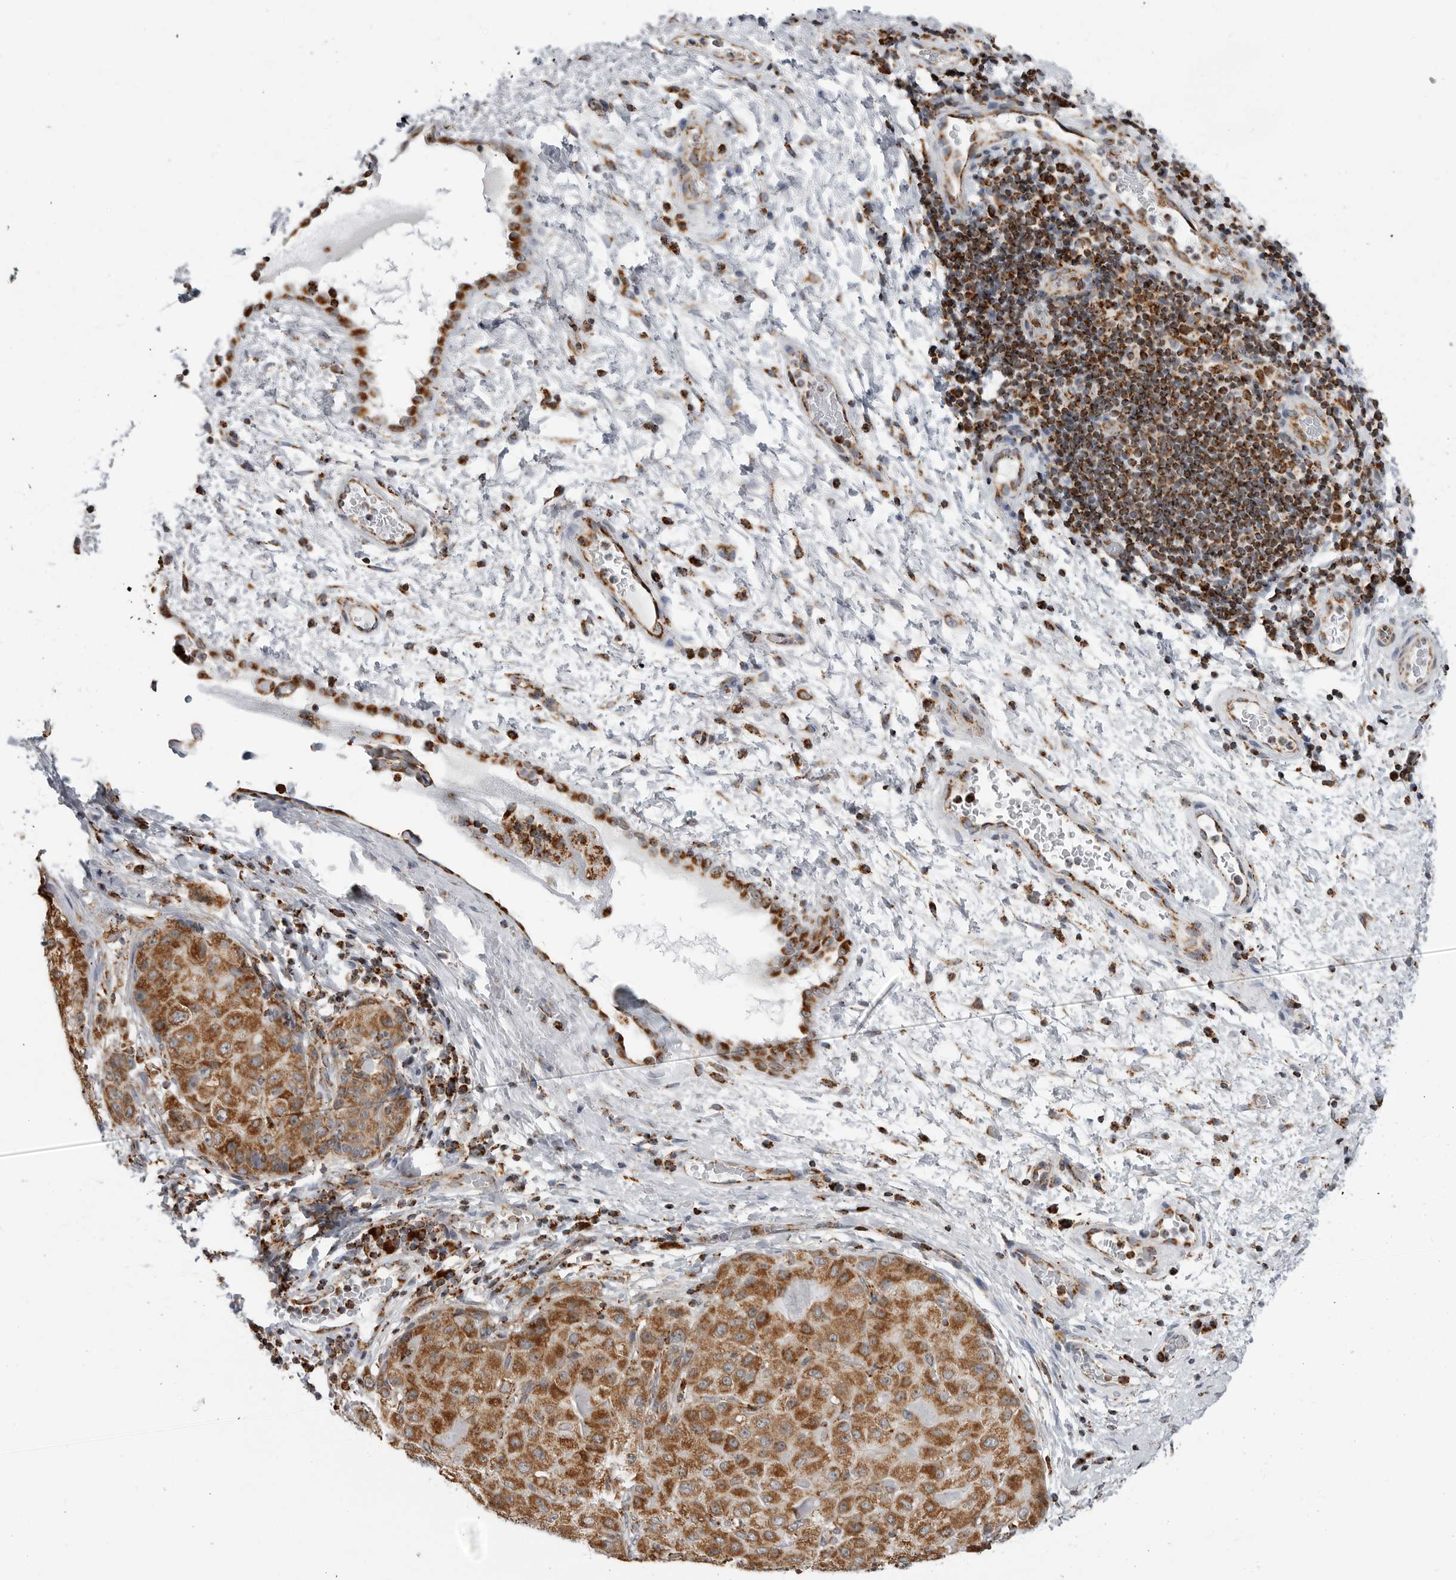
{"staining": {"intensity": "moderate", "quantity": ">75%", "location": "cytoplasmic/membranous"}, "tissue": "liver cancer", "cell_type": "Tumor cells", "image_type": "cancer", "snomed": [{"axis": "morphology", "description": "Carcinoma, Hepatocellular, NOS"}, {"axis": "topography", "description": "Liver"}], "caption": "Immunohistochemistry staining of liver hepatocellular carcinoma, which shows medium levels of moderate cytoplasmic/membranous expression in approximately >75% of tumor cells indicating moderate cytoplasmic/membranous protein positivity. The staining was performed using DAB (brown) for protein detection and nuclei were counterstained in hematoxylin (blue).", "gene": "COX5A", "patient": {"sex": "male", "age": 80}}